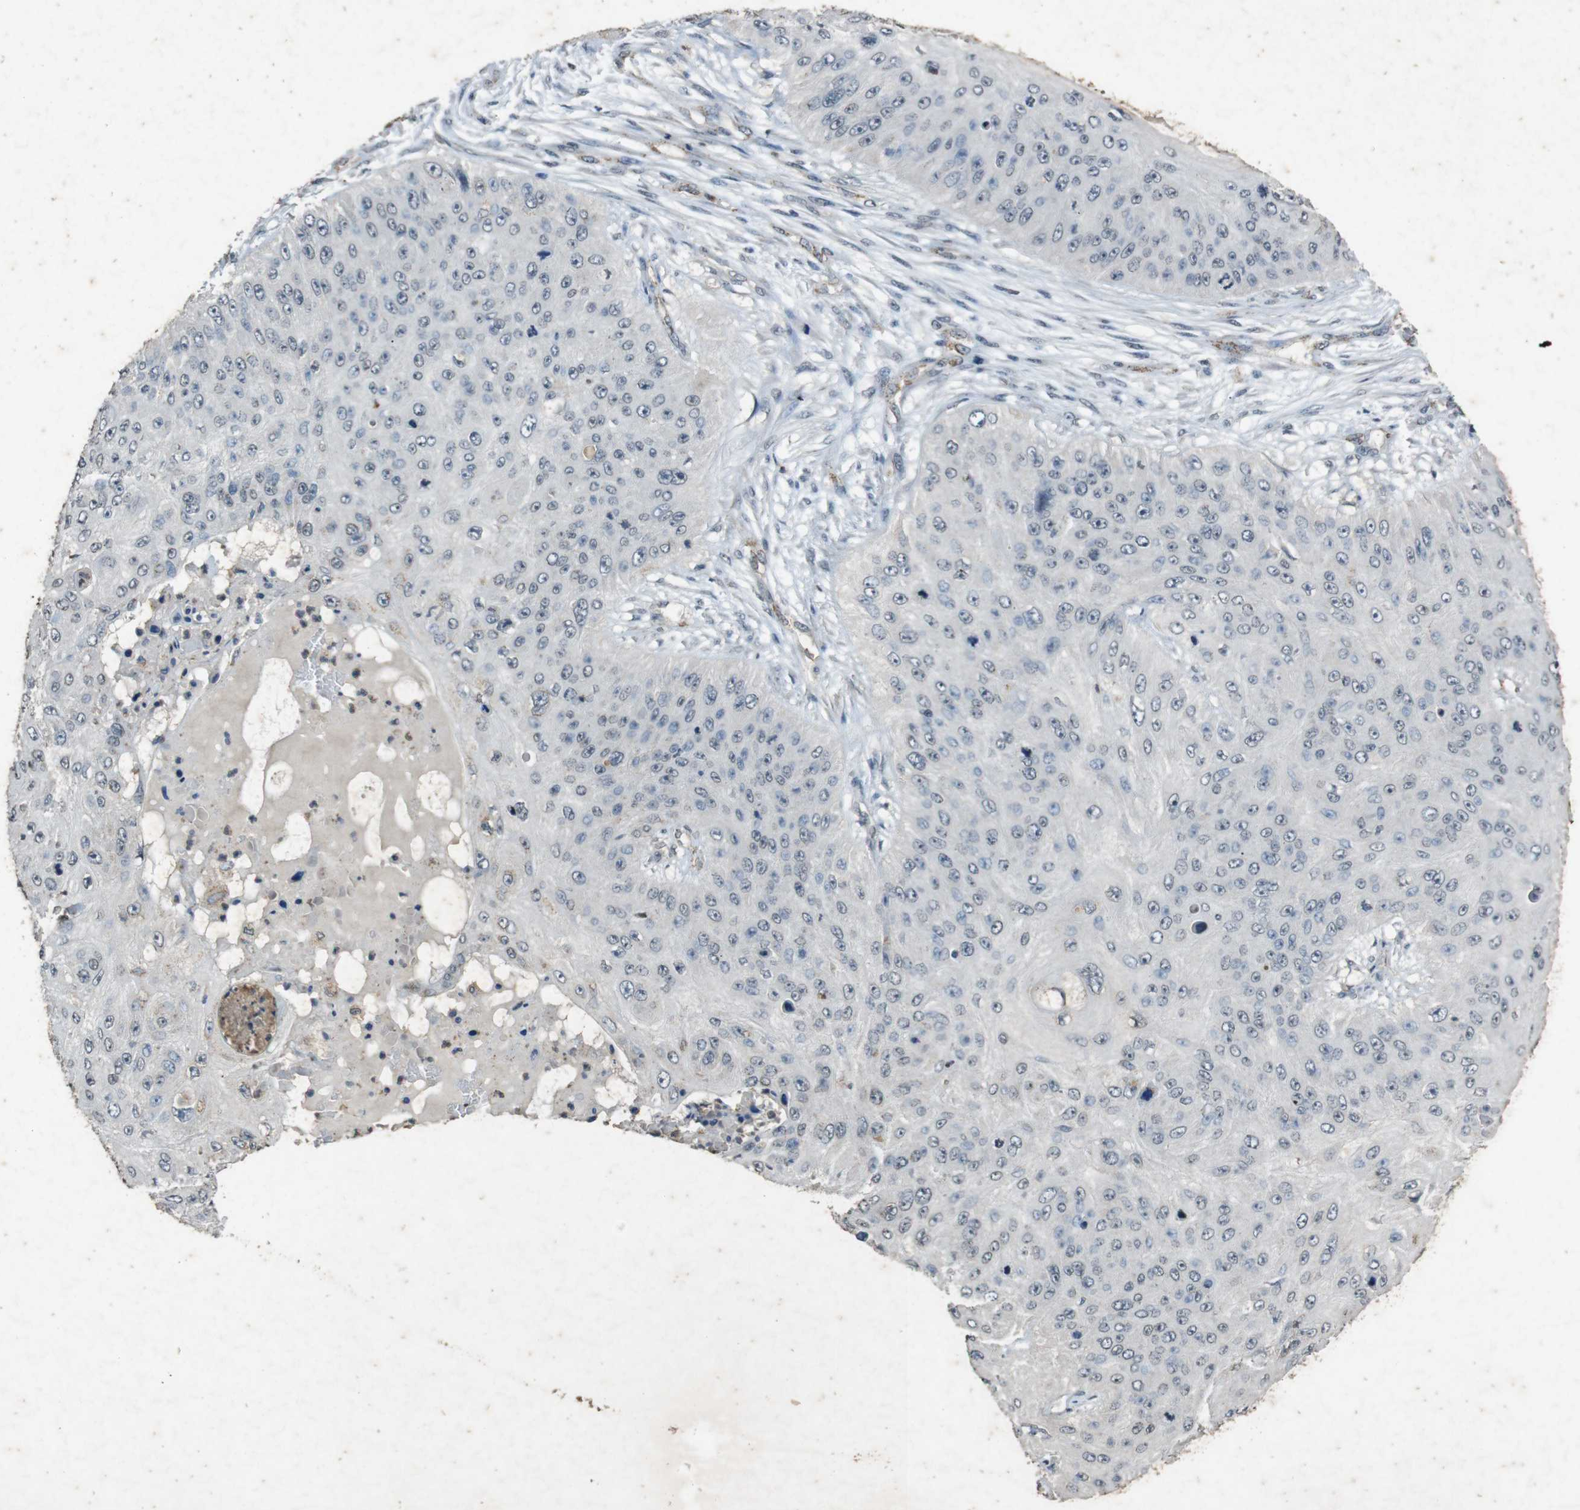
{"staining": {"intensity": "negative", "quantity": "none", "location": "none"}, "tissue": "skin cancer", "cell_type": "Tumor cells", "image_type": "cancer", "snomed": [{"axis": "morphology", "description": "Squamous cell carcinoma, NOS"}, {"axis": "topography", "description": "Skin"}], "caption": "Skin cancer (squamous cell carcinoma) stained for a protein using IHC reveals no expression tumor cells.", "gene": "STBD1", "patient": {"sex": "female", "age": 80}}